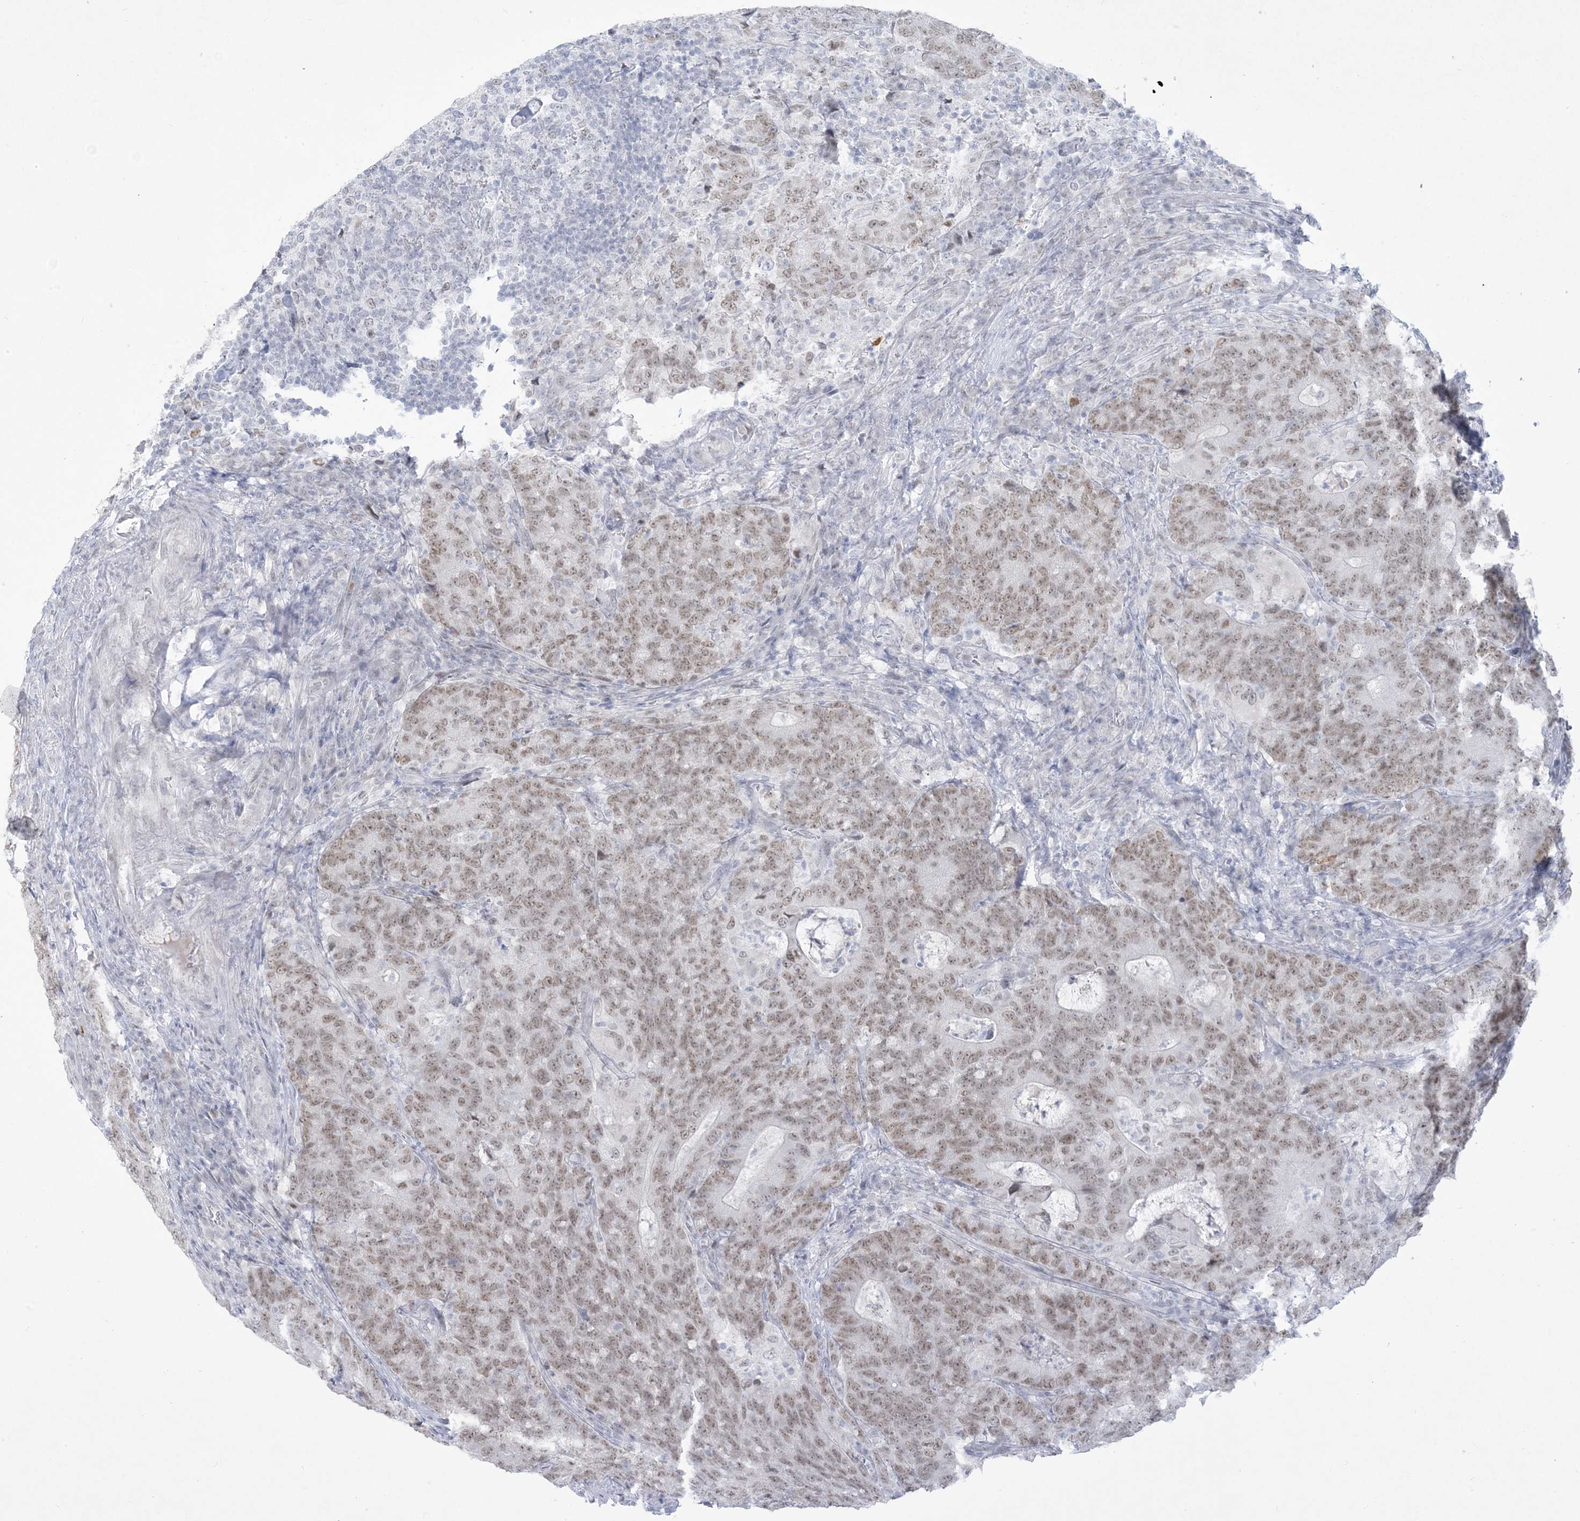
{"staining": {"intensity": "weak", "quantity": ">75%", "location": "nuclear"}, "tissue": "colorectal cancer", "cell_type": "Tumor cells", "image_type": "cancer", "snomed": [{"axis": "morphology", "description": "Normal tissue, NOS"}, {"axis": "morphology", "description": "Adenocarcinoma, NOS"}, {"axis": "topography", "description": "Colon"}], "caption": "Brown immunohistochemical staining in colorectal cancer (adenocarcinoma) reveals weak nuclear positivity in about >75% of tumor cells.", "gene": "HOMEZ", "patient": {"sex": "female", "age": 75}}